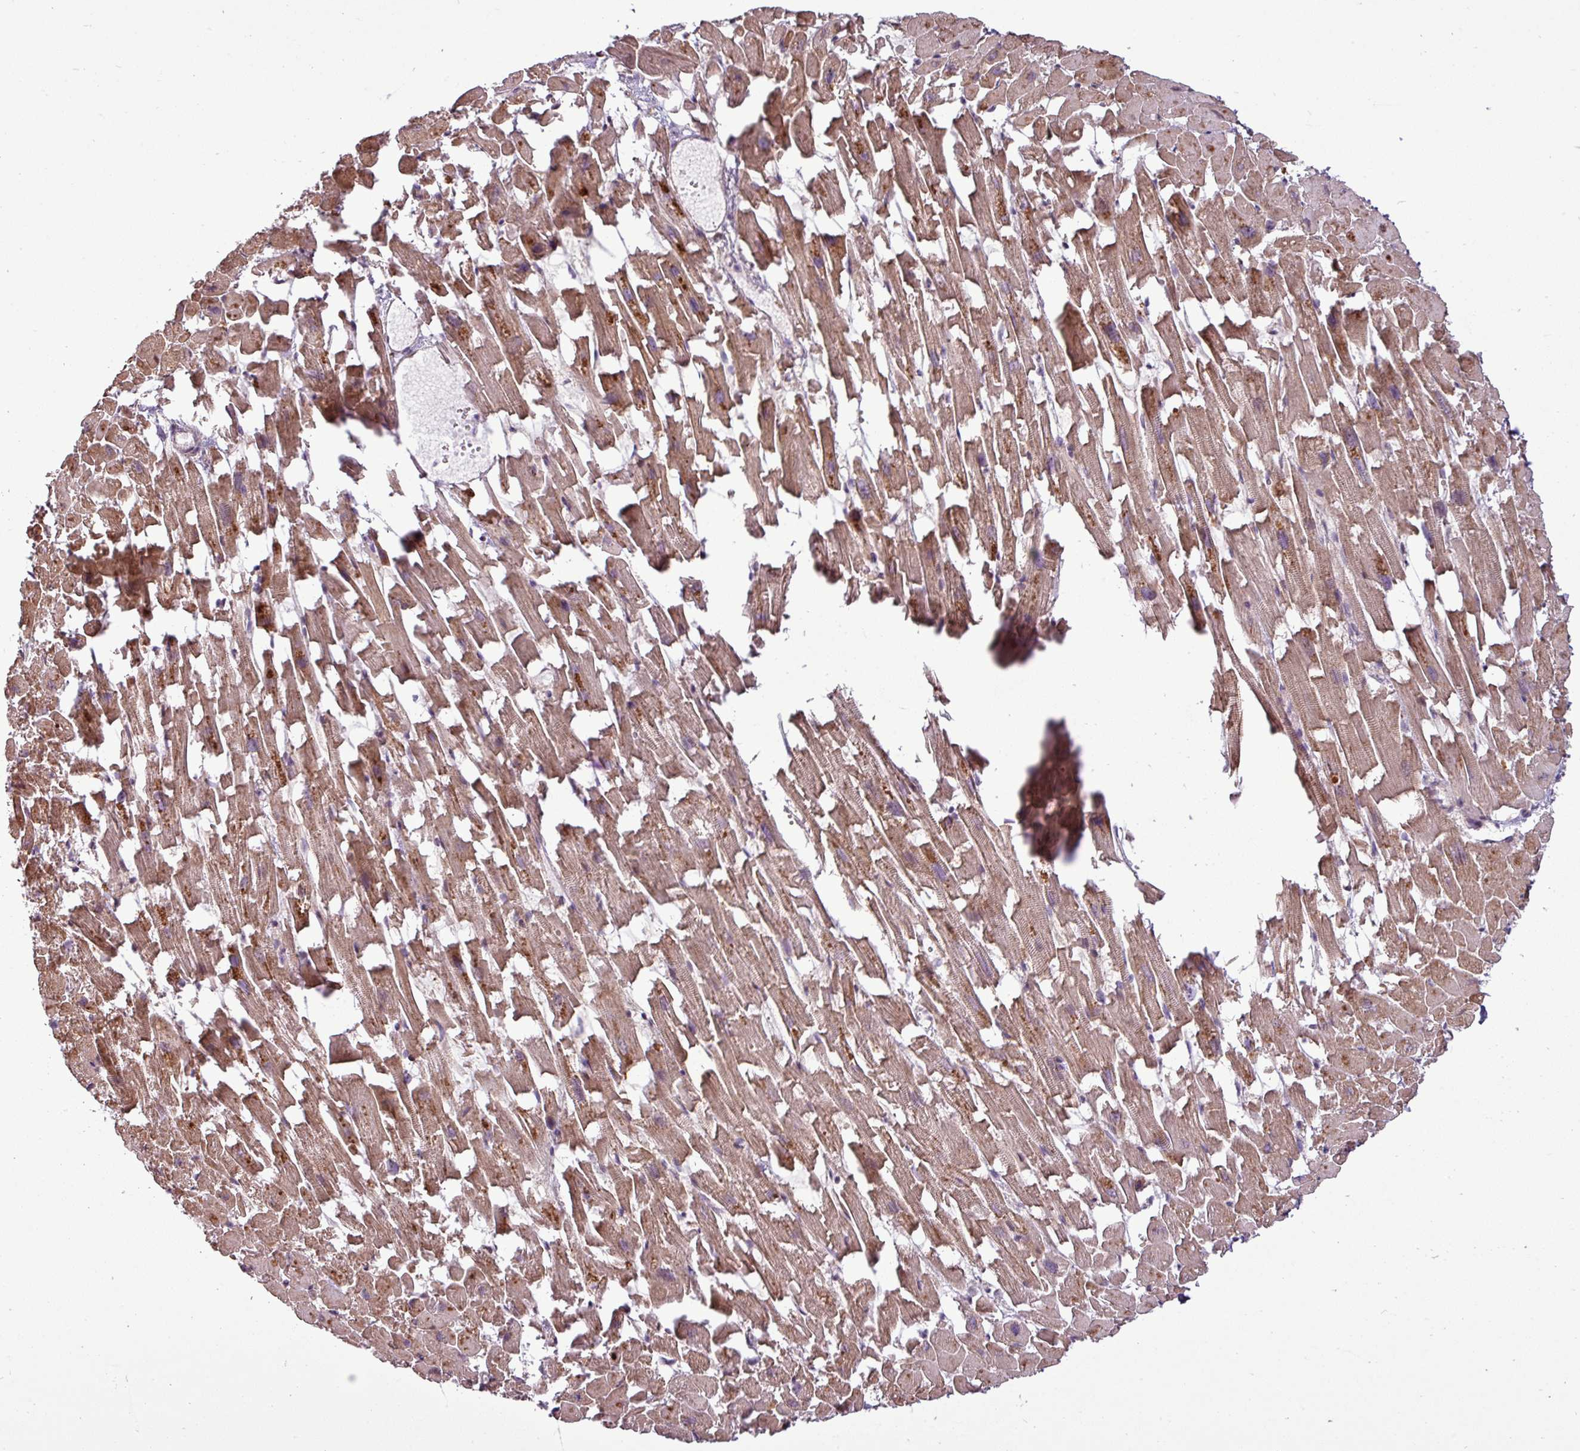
{"staining": {"intensity": "moderate", "quantity": ">75%", "location": "cytoplasmic/membranous"}, "tissue": "heart muscle", "cell_type": "Cardiomyocytes", "image_type": "normal", "snomed": [{"axis": "morphology", "description": "Normal tissue, NOS"}, {"axis": "topography", "description": "Heart"}], "caption": "Brown immunohistochemical staining in normal human heart muscle demonstrates moderate cytoplasmic/membranous positivity in about >75% of cardiomyocytes. The staining was performed using DAB (3,3'-diaminobenzidine), with brown indicating positive protein expression. Nuclei are stained blue with hematoxylin.", "gene": "GPT2", "patient": {"sex": "female", "age": 64}}